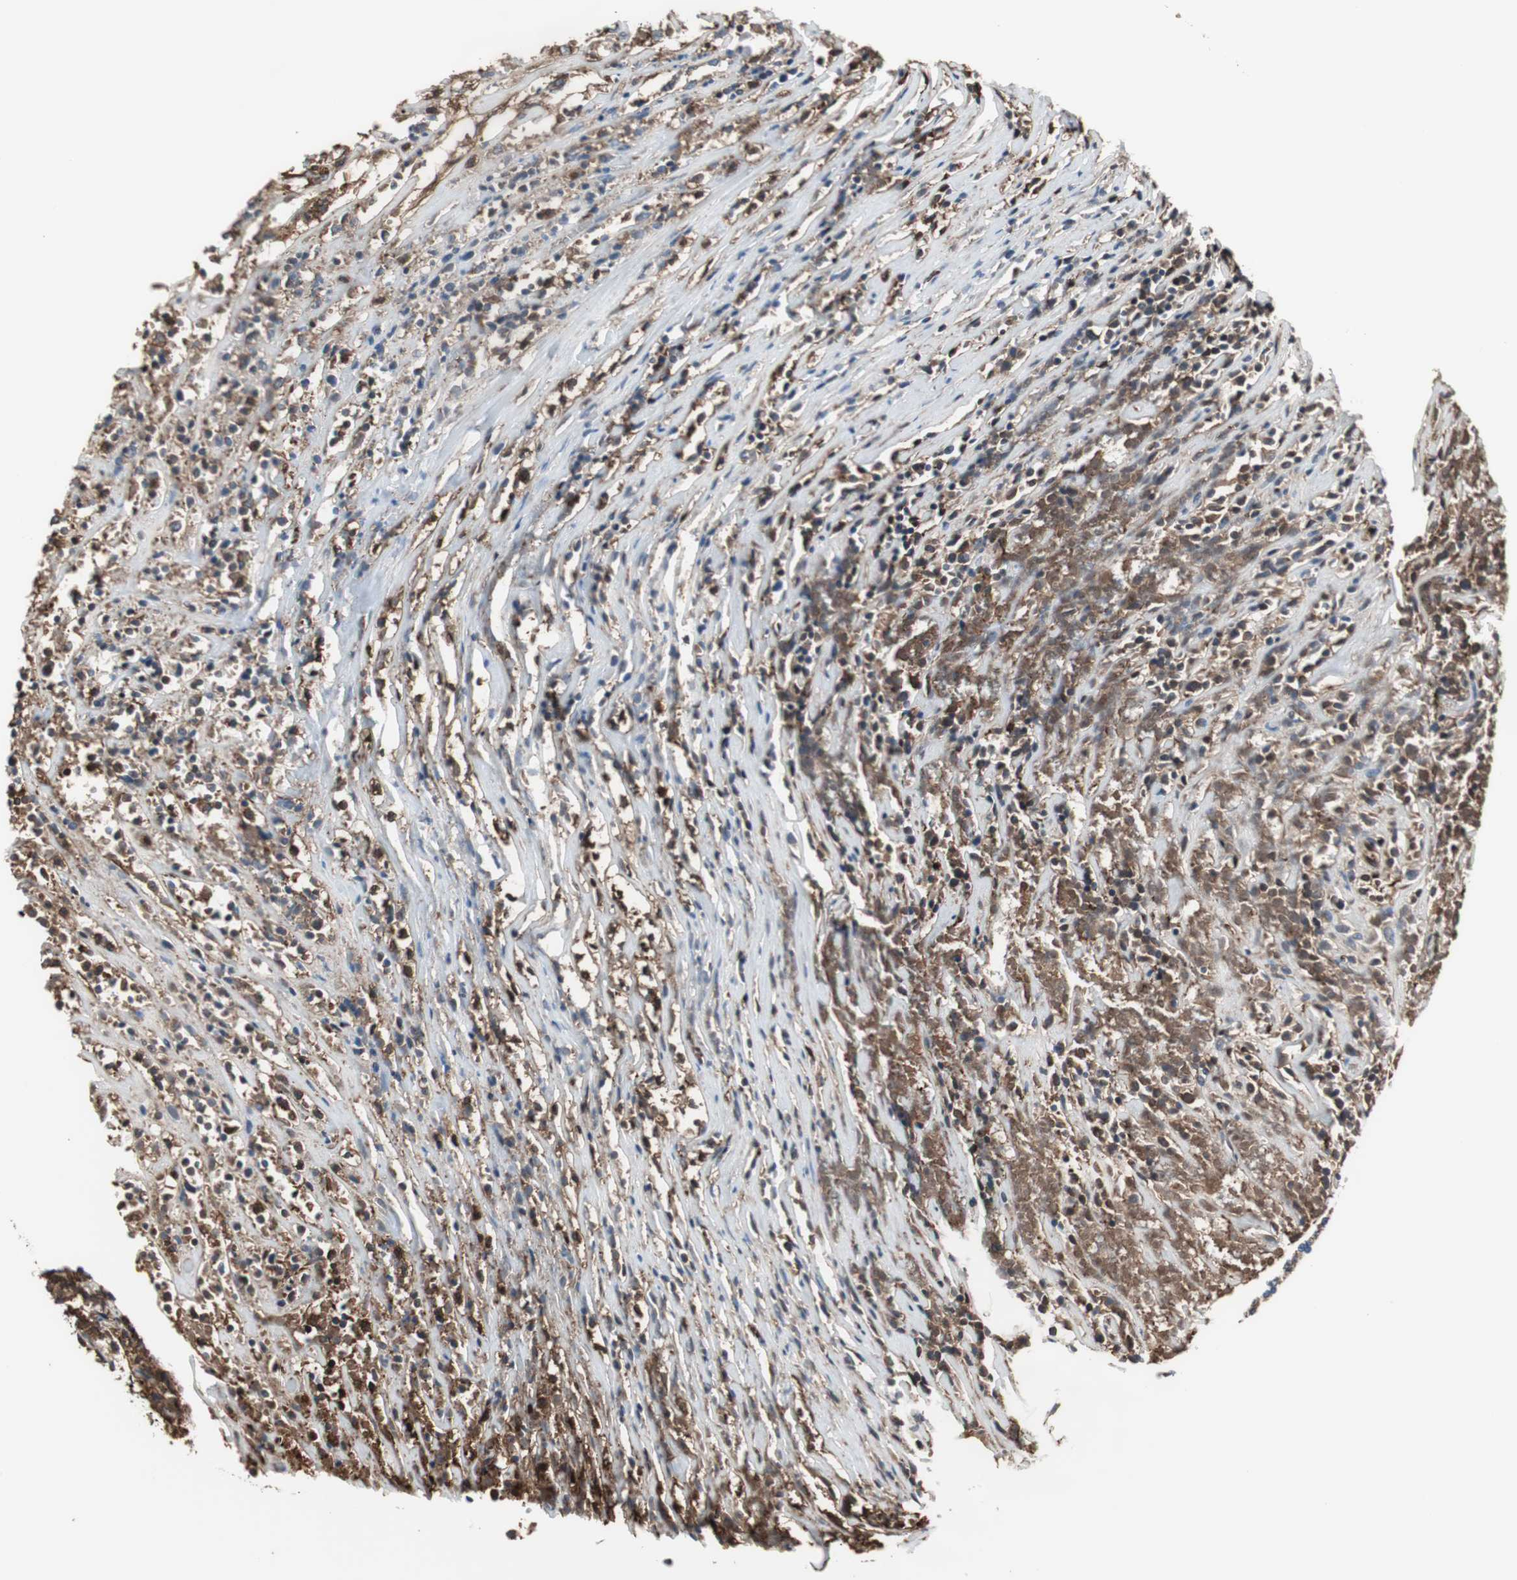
{"staining": {"intensity": "moderate", "quantity": ">75%", "location": "cytoplasmic/membranous"}, "tissue": "lymphoma", "cell_type": "Tumor cells", "image_type": "cancer", "snomed": [{"axis": "morphology", "description": "Malignant lymphoma, non-Hodgkin's type, High grade"}, {"axis": "topography", "description": "Lymph node"}], "caption": "A high-resolution micrograph shows immunohistochemistry (IHC) staining of malignant lymphoma, non-Hodgkin's type (high-grade), which displays moderate cytoplasmic/membranous expression in about >75% of tumor cells. Immunohistochemistry stains the protein in brown and the nuclei are stained blue.", "gene": "ACTN1", "patient": {"sex": "female", "age": 73}}